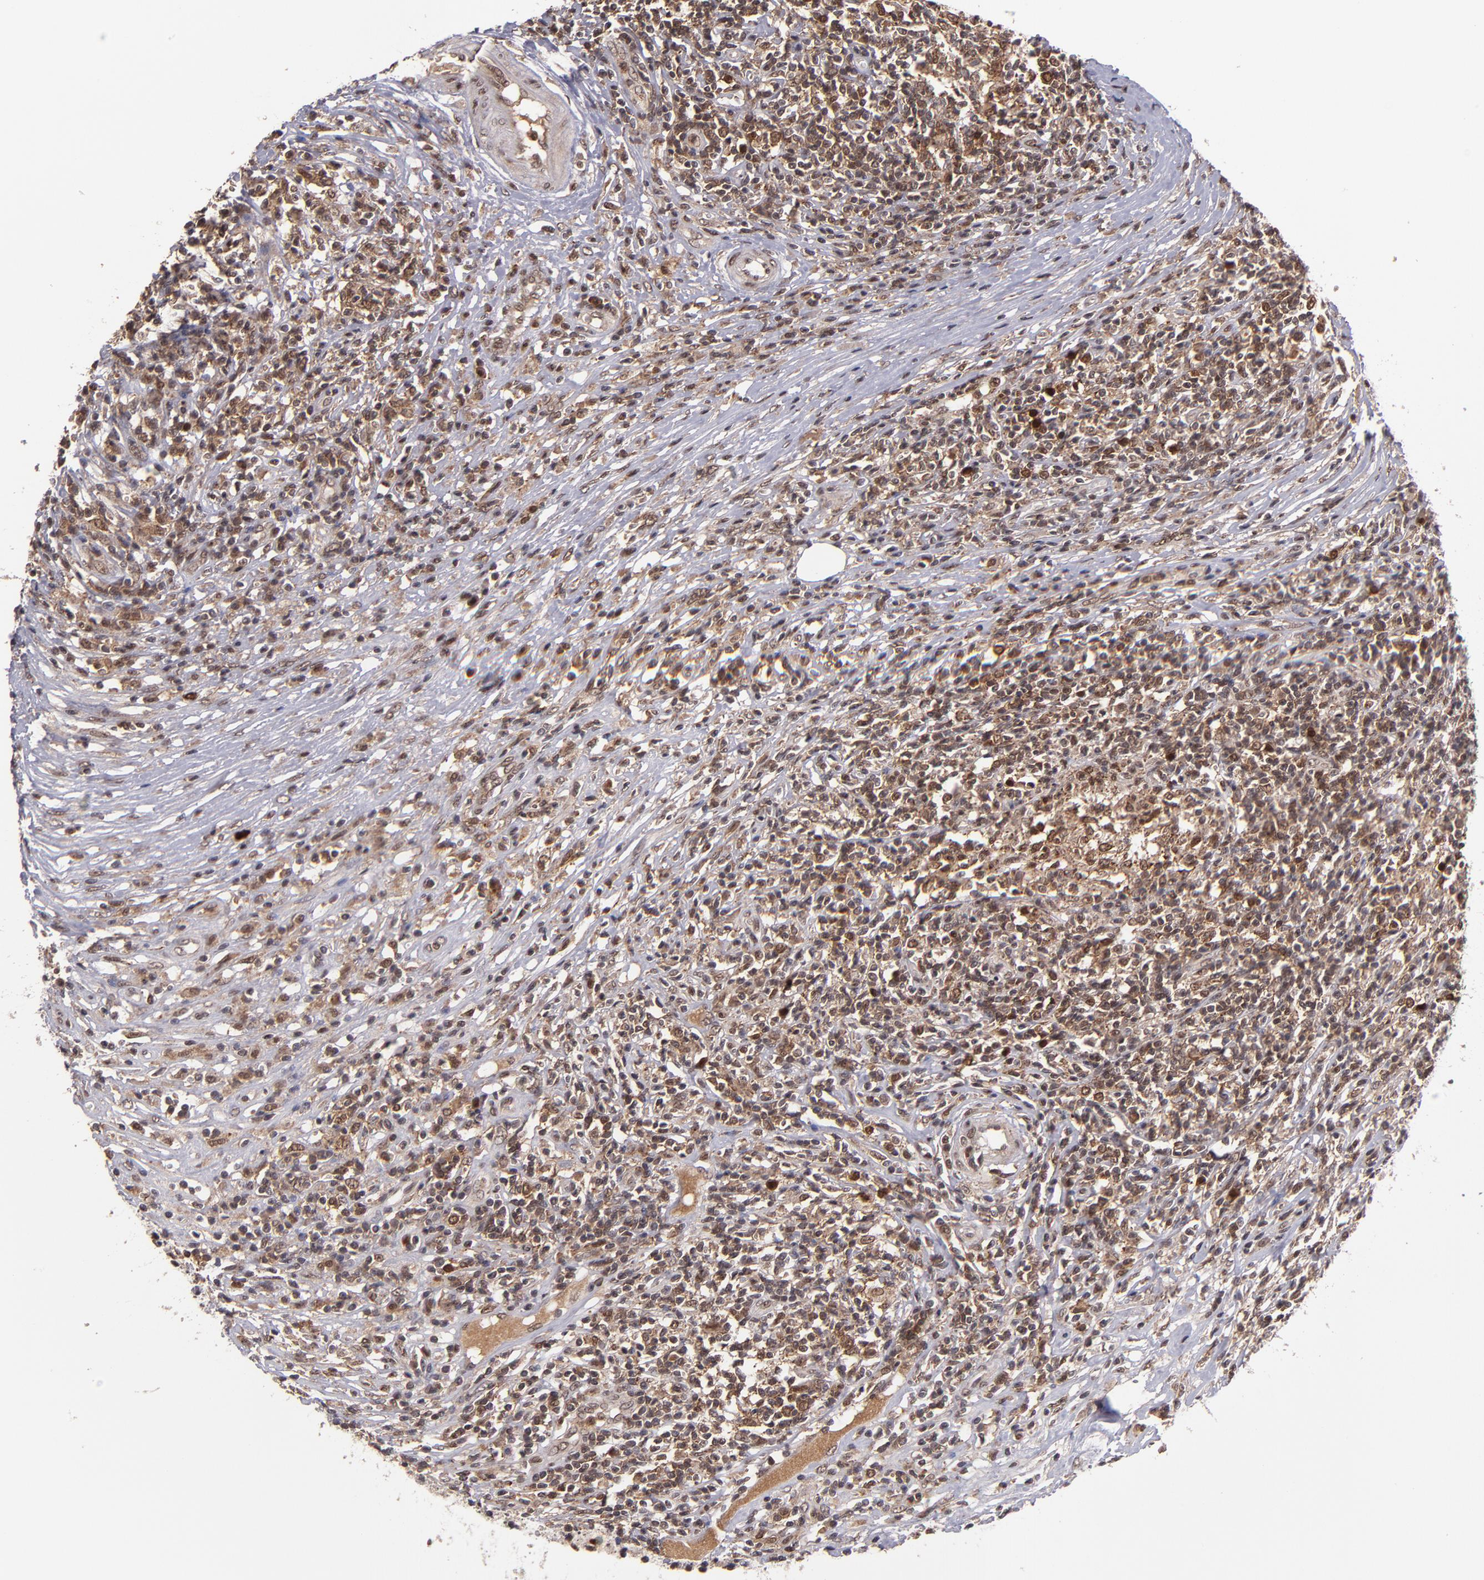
{"staining": {"intensity": "moderate", "quantity": ">75%", "location": "cytoplasmic/membranous,nuclear"}, "tissue": "lymphoma", "cell_type": "Tumor cells", "image_type": "cancer", "snomed": [{"axis": "morphology", "description": "Malignant lymphoma, non-Hodgkin's type, High grade"}, {"axis": "topography", "description": "Lymph node"}], "caption": "A brown stain highlights moderate cytoplasmic/membranous and nuclear staining of a protein in lymphoma tumor cells.", "gene": "EP300", "patient": {"sex": "female", "age": 84}}